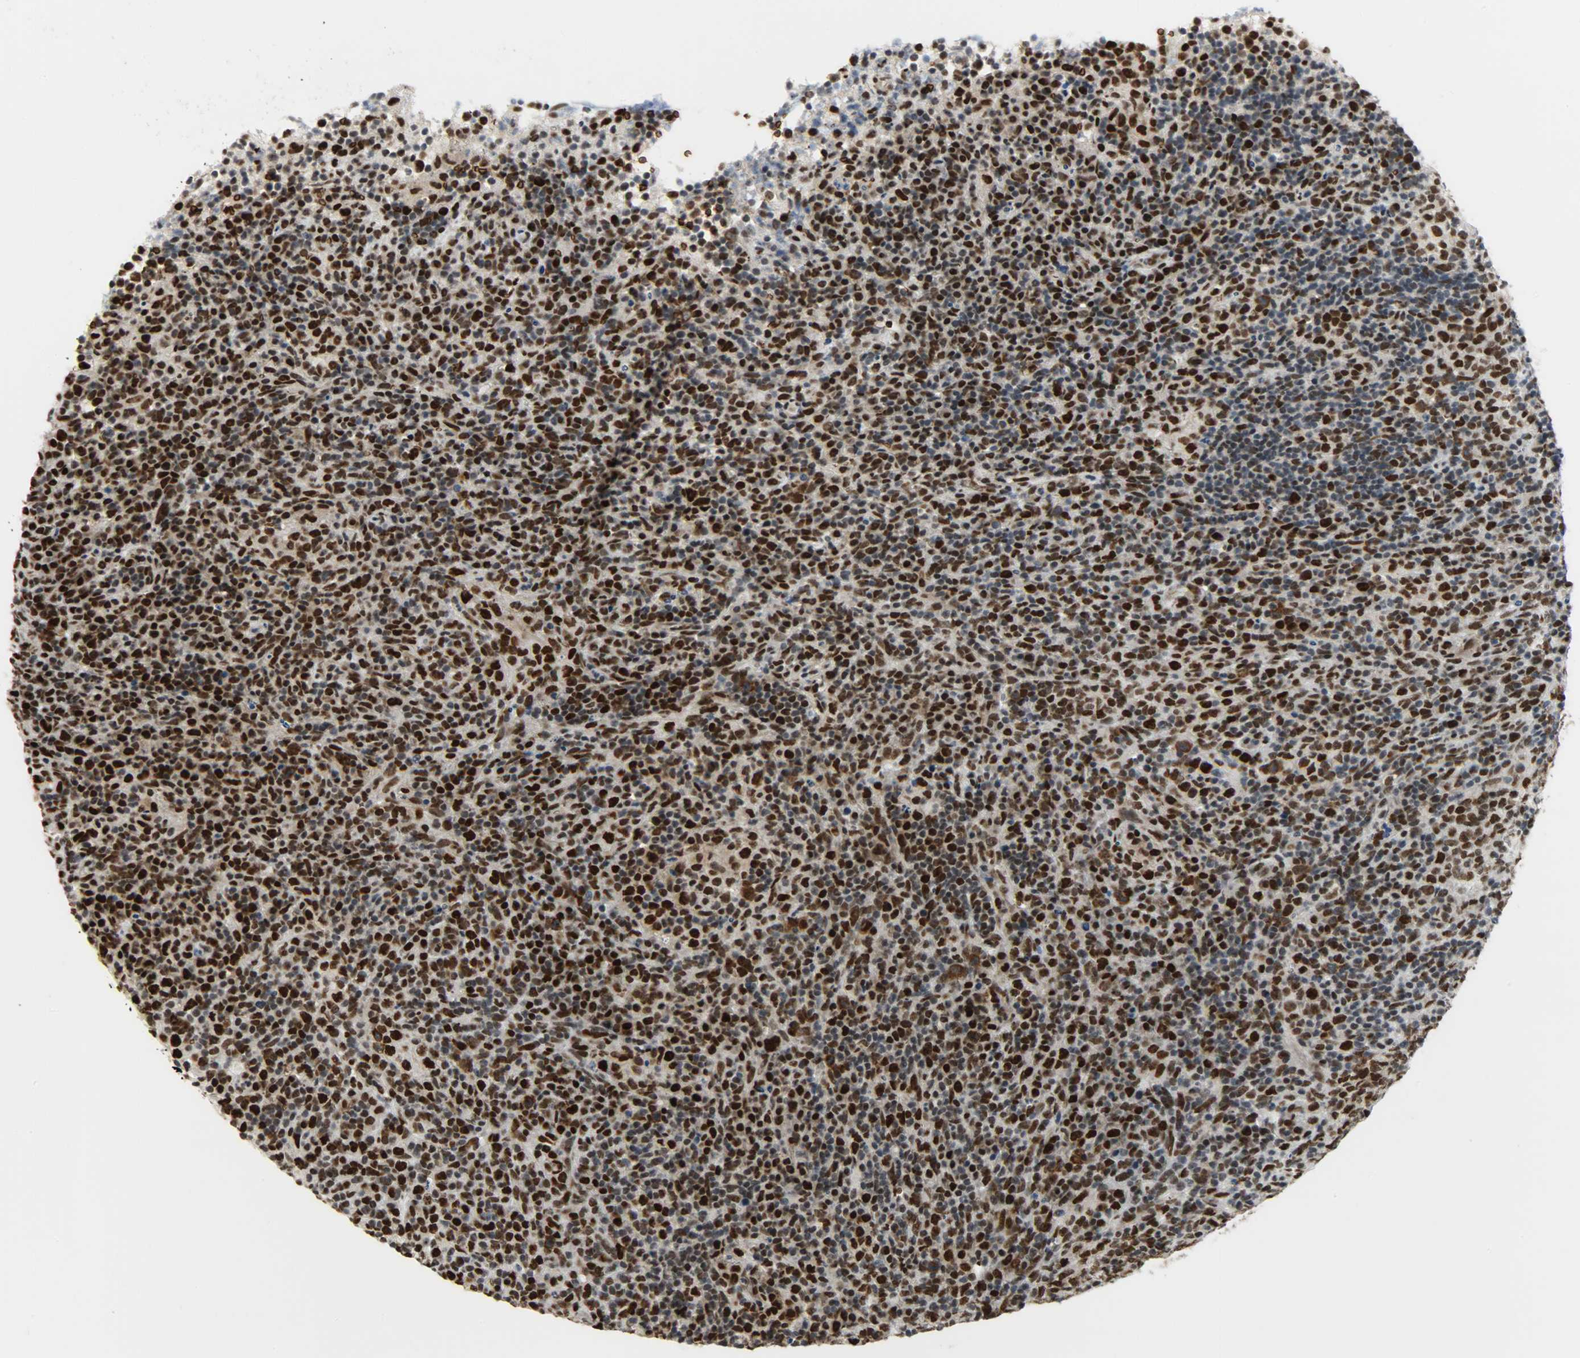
{"staining": {"intensity": "strong", "quantity": ">75%", "location": "cytoplasmic/membranous,nuclear"}, "tissue": "lymphoma", "cell_type": "Tumor cells", "image_type": "cancer", "snomed": [{"axis": "morphology", "description": "Malignant lymphoma, non-Hodgkin's type, High grade"}, {"axis": "topography", "description": "Lymph node"}], "caption": "About >75% of tumor cells in lymphoma display strong cytoplasmic/membranous and nuclear protein expression as visualized by brown immunohistochemical staining.", "gene": "SNAI1", "patient": {"sex": "female", "age": 76}}